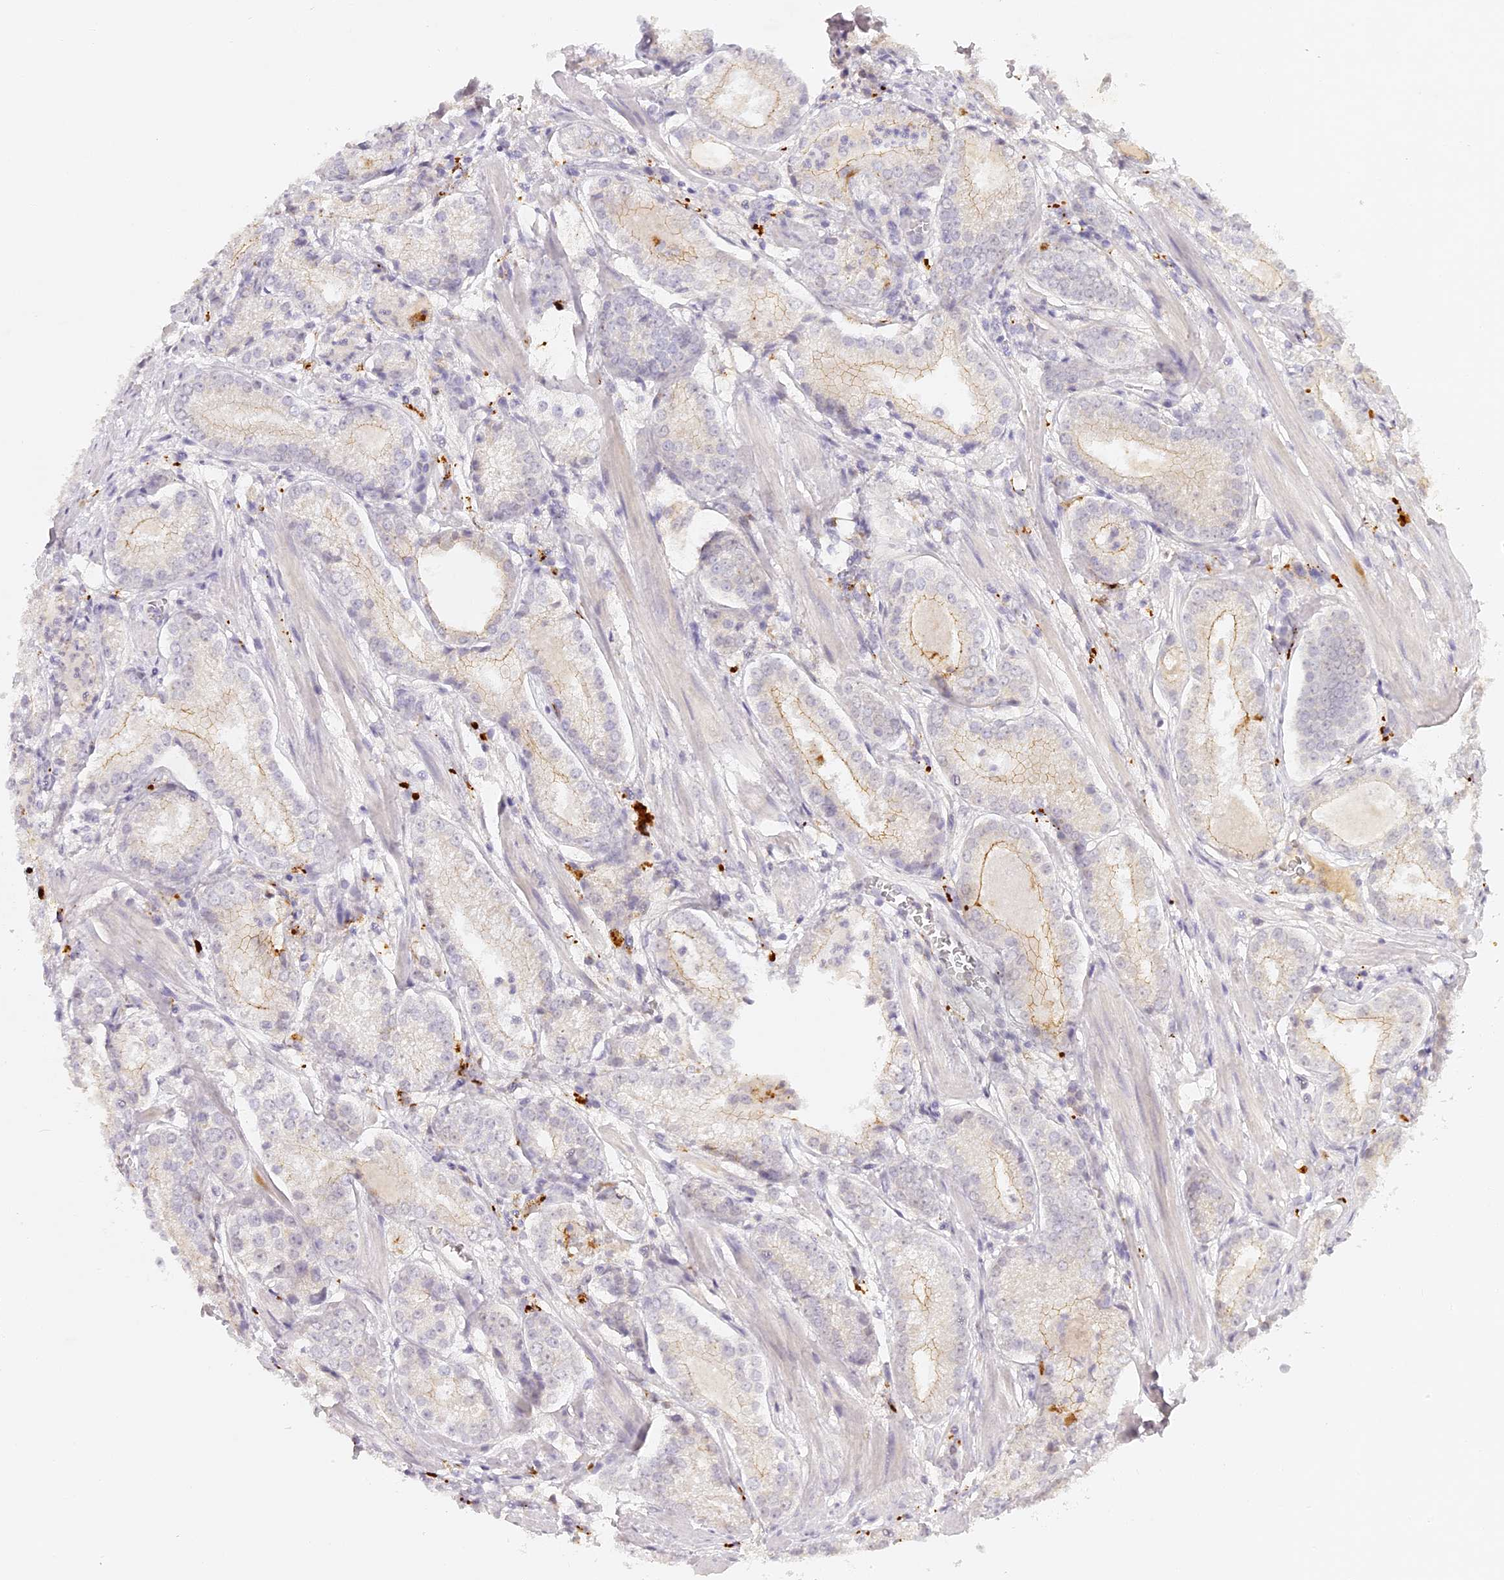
{"staining": {"intensity": "weak", "quantity": "<25%", "location": "cytoplasmic/membranous"}, "tissue": "prostate cancer", "cell_type": "Tumor cells", "image_type": "cancer", "snomed": [{"axis": "morphology", "description": "Adenocarcinoma, Low grade"}, {"axis": "topography", "description": "Prostate"}], "caption": "Tumor cells are negative for brown protein staining in prostate adenocarcinoma (low-grade).", "gene": "ELL3", "patient": {"sex": "male", "age": 54}}